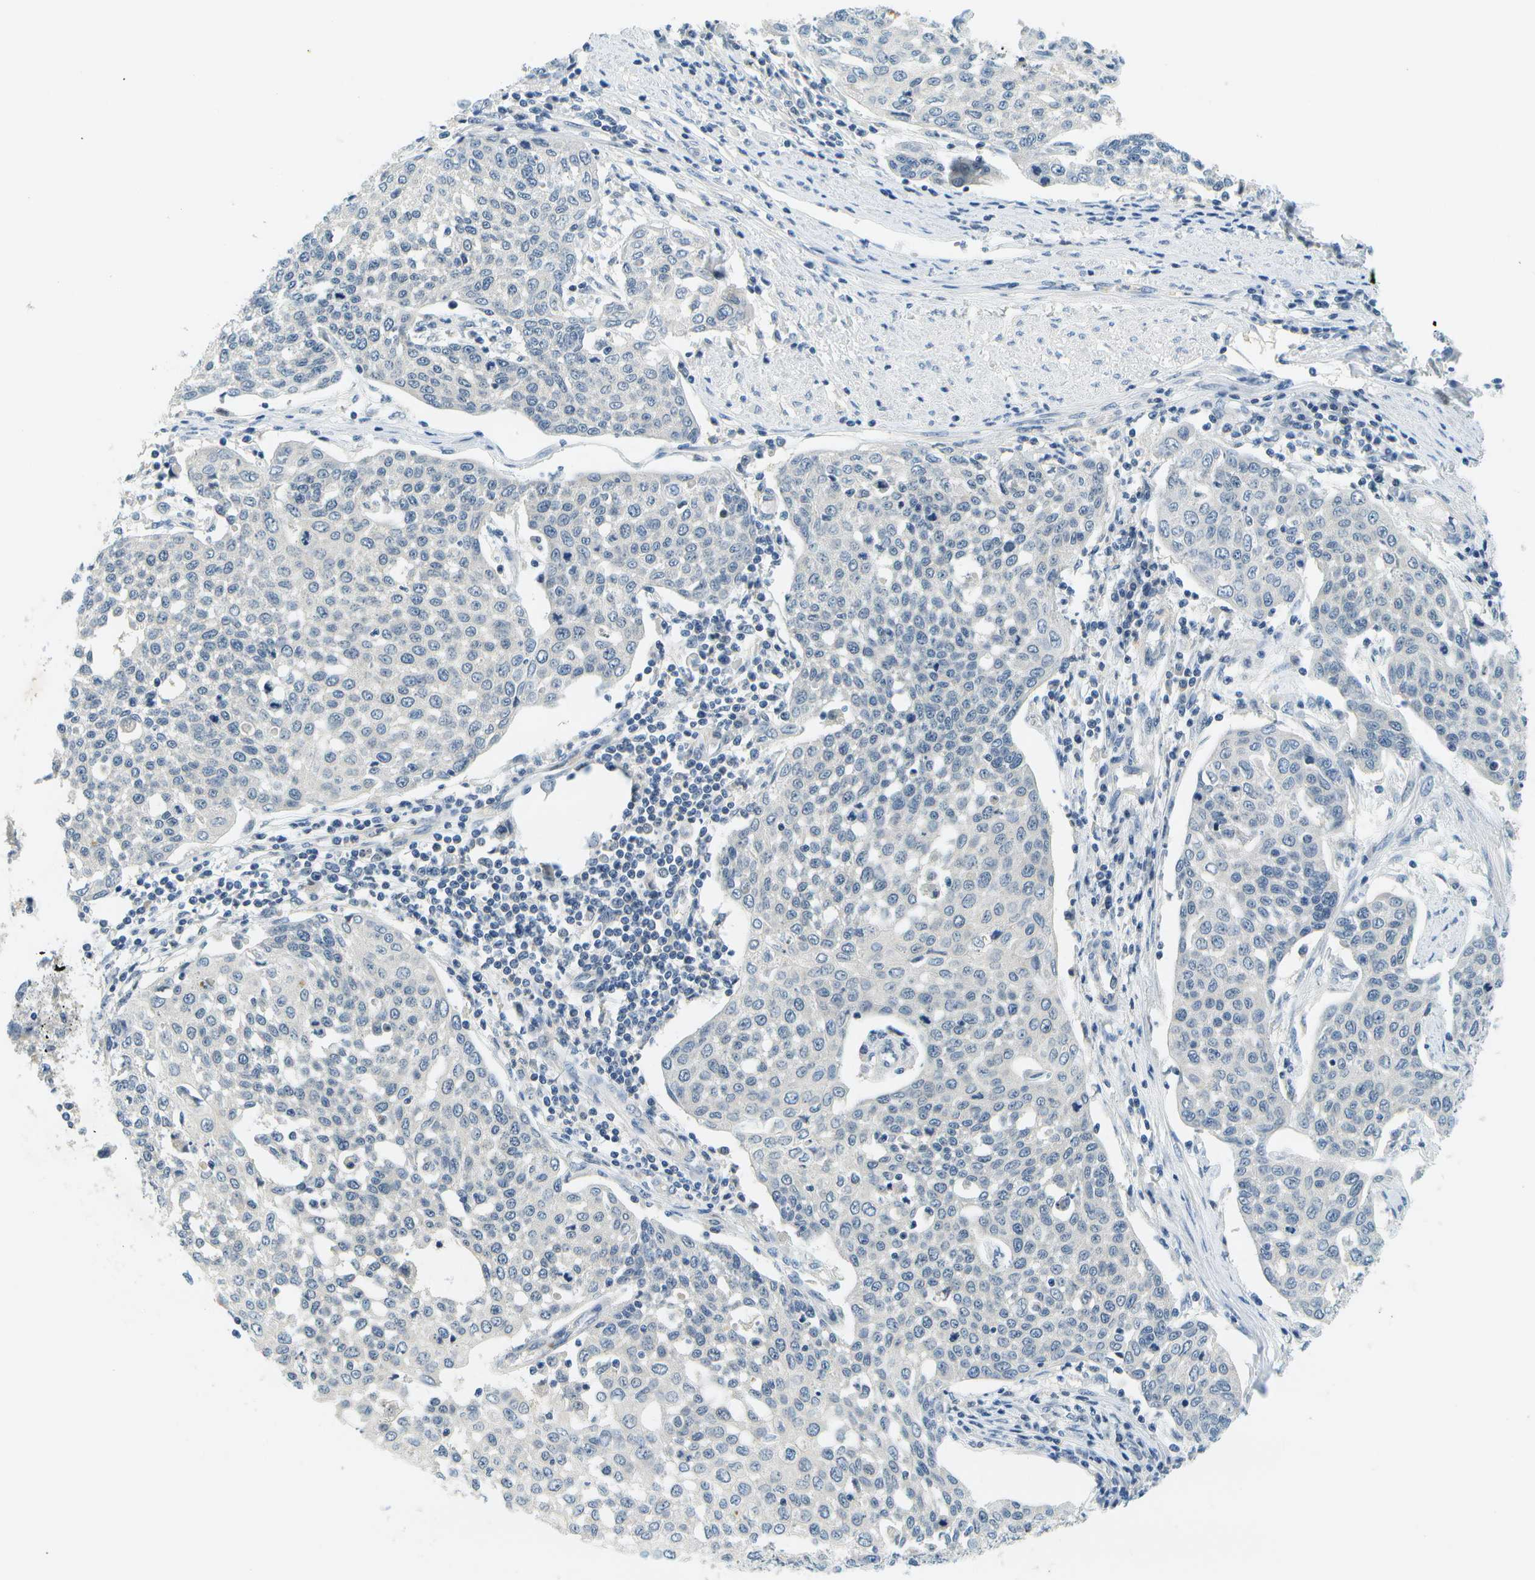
{"staining": {"intensity": "negative", "quantity": "none", "location": "none"}, "tissue": "cervical cancer", "cell_type": "Tumor cells", "image_type": "cancer", "snomed": [{"axis": "morphology", "description": "Squamous cell carcinoma, NOS"}, {"axis": "topography", "description": "Cervix"}], "caption": "A photomicrograph of human cervical cancer is negative for staining in tumor cells.", "gene": "RASGRP2", "patient": {"sex": "female", "age": 34}}